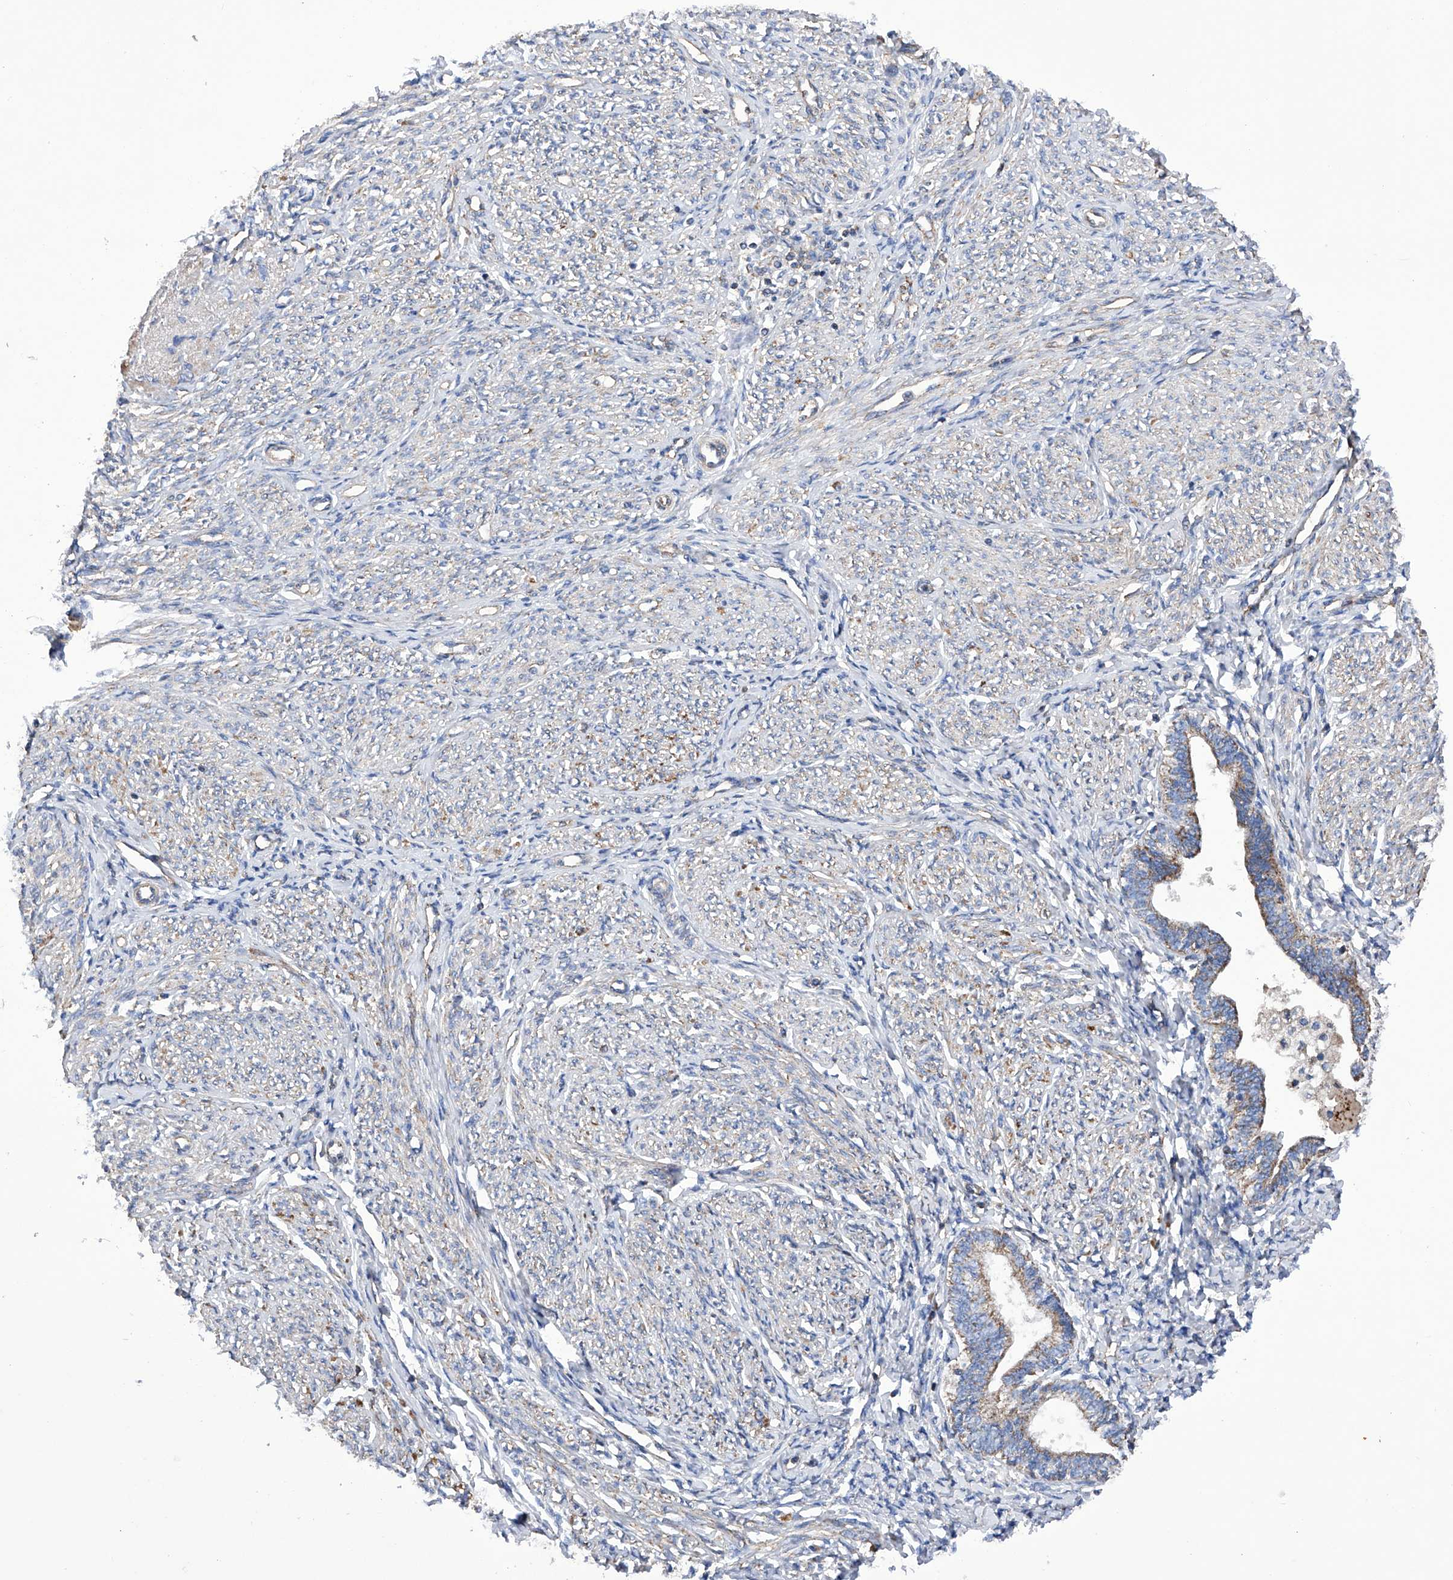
{"staining": {"intensity": "negative", "quantity": "none", "location": "none"}, "tissue": "endometrium", "cell_type": "Cells in endometrial stroma", "image_type": "normal", "snomed": [{"axis": "morphology", "description": "Normal tissue, NOS"}, {"axis": "topography", "description": "Endometrium"}], "caption": "A photomicrograph of endometrium stained for a protein reveals no brown staining in cells in endometrial stroma. The staining was performed using DAB to visualize the protein expression in brown, while the nuclei were stained in blue with hematoxylin (Magnification: 20x).", "gene": "EFCAB2", "patient": {"sex": "female", "age": 72}}